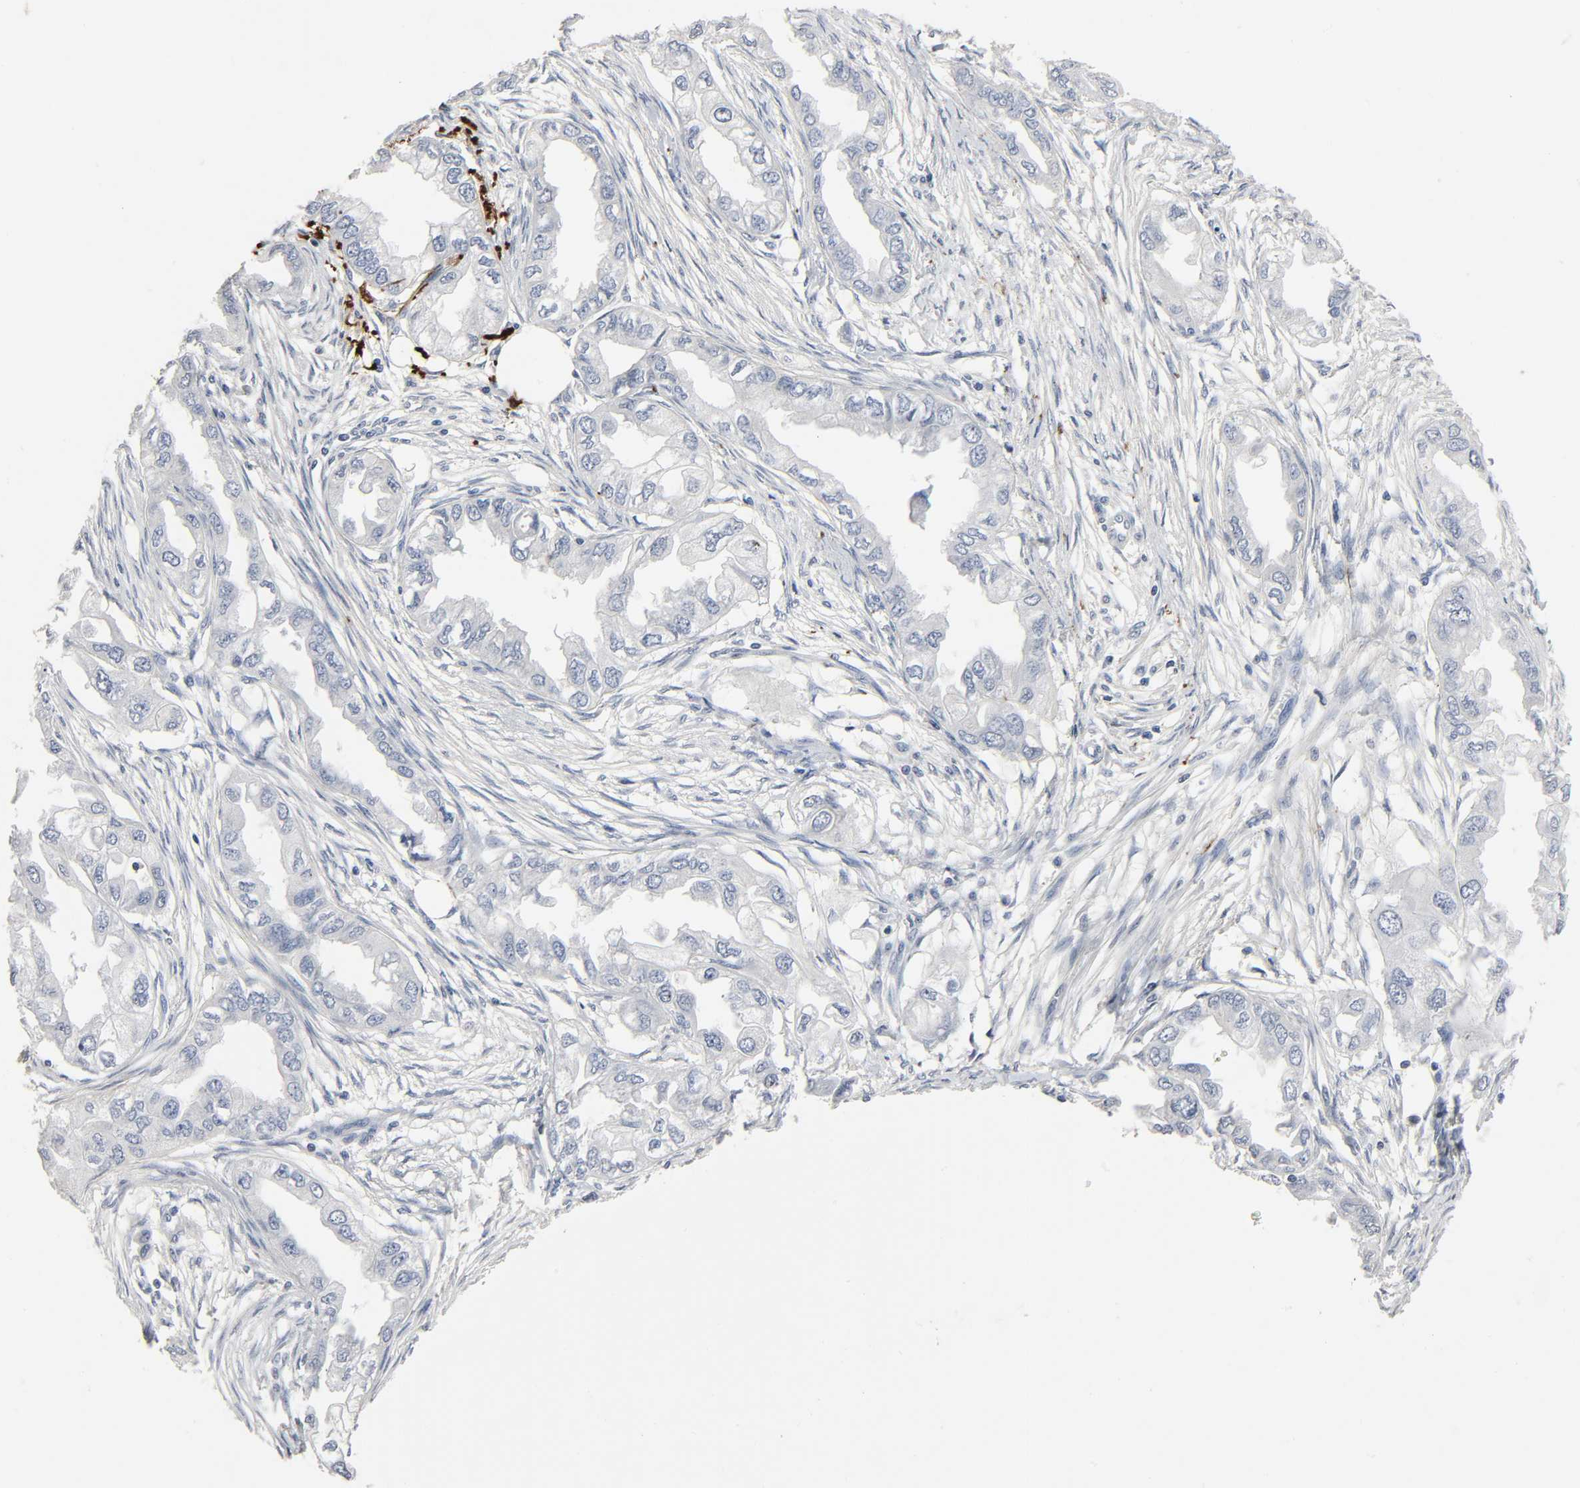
{"staining": {"intensity": "negative", "quantity": "none", "location": "none"}, "tissue": "endometrial cancer", "cell_type": "Tumor cells", "image_type": "cancer", "snomed": [{"axis": "morphology", "description": "Adenocarcinoma, NOS"}, {"axis": "topography", "description": "Endometrium"}], "caption": "DAB immunohistochemical staining of endometrial adenocarcinoma displays no significant expression in tumor cells. (Stains: DAB (3,3'-diaminobenzidine) immunohistochemistry with hematoxylin counter stain, Microscopy: brightfield microscopy at high magnification).", "gene": "FBLN5", "patient": {"sex": "female", "age": 67}}